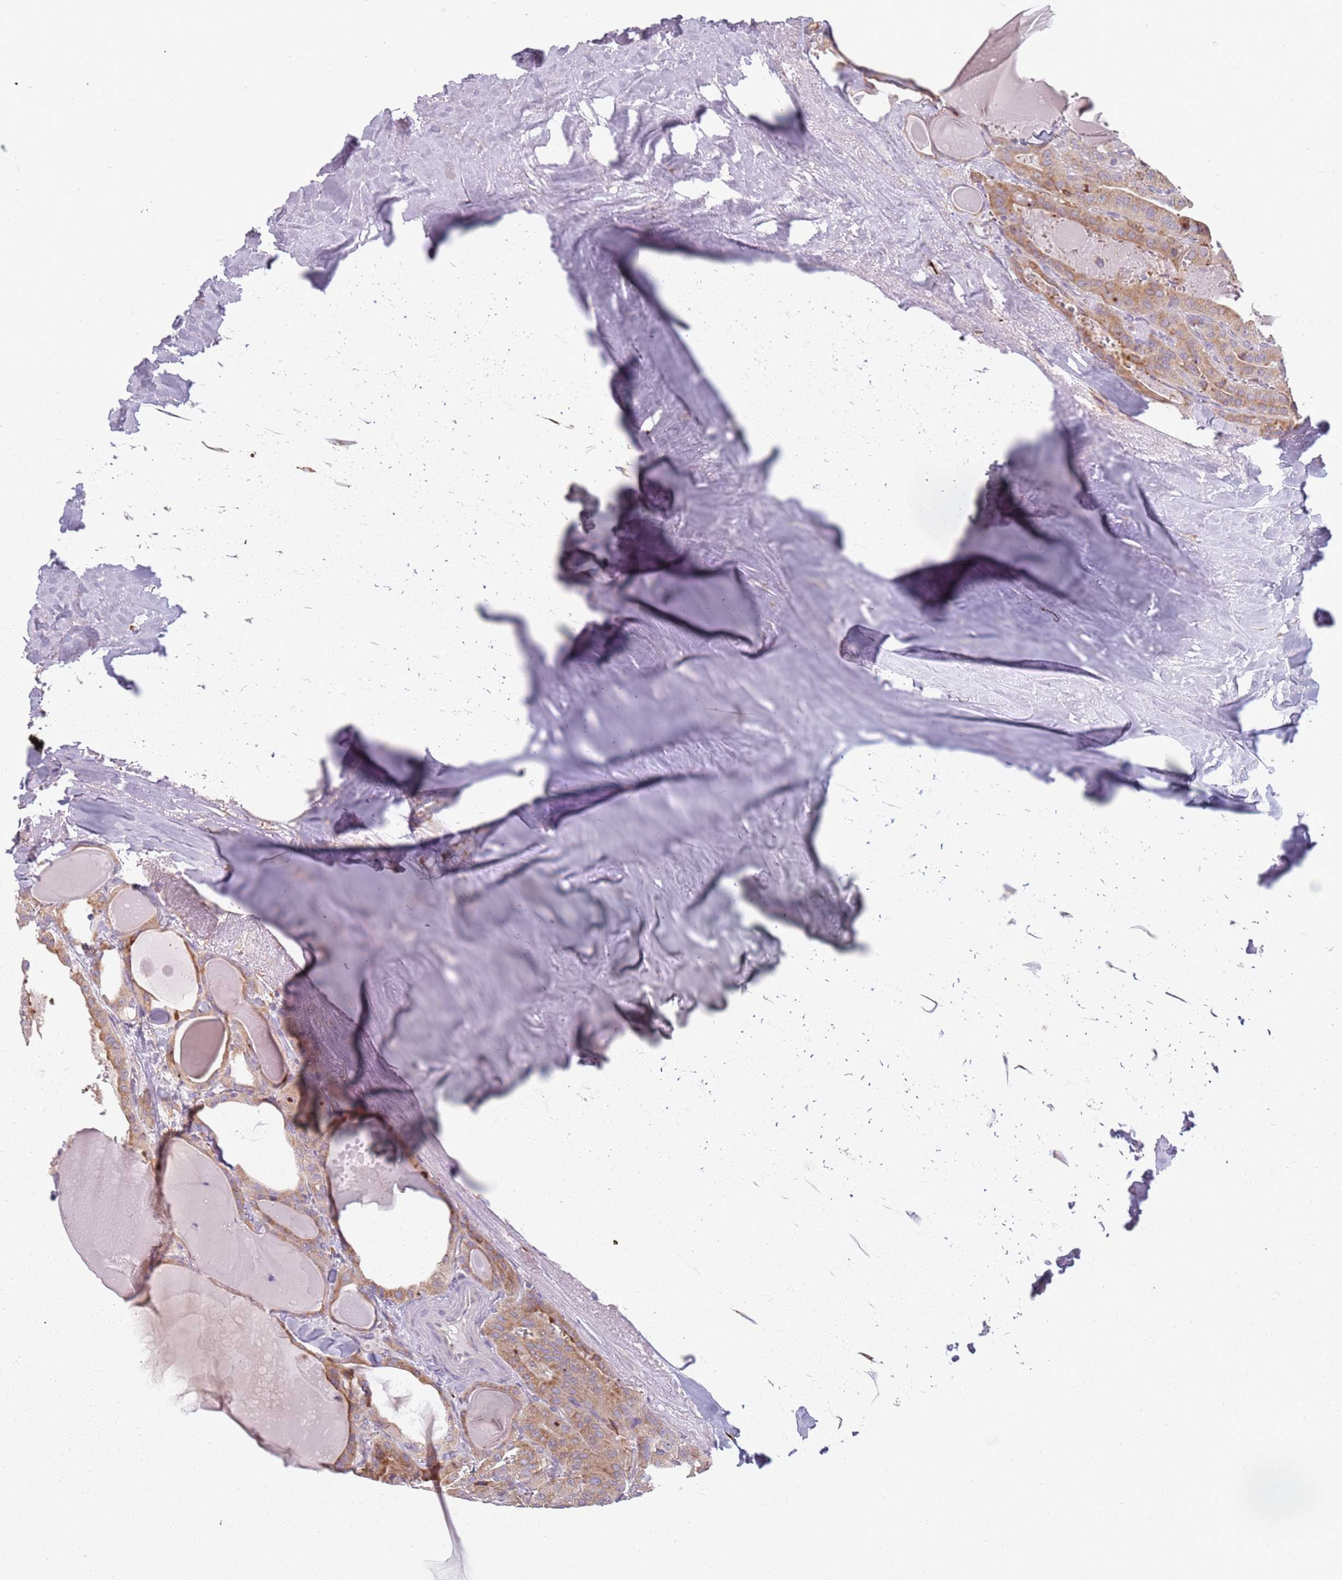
{"staining": {"intensity": "moderate", "quantity": ">75%", "location": "cytoplasmic/membranous"}, "tissue": "thyroid cancer", "cell_type": "Tumor cells", "image_type": "cancer", "snomed": [{"axis": "morphology", "description": "Papillary adenocarcinoma, NOS"}, {"axis": "topography", "description": "Thyroid gland"}], "caption": "This is an image of immunohistochemistry staining of papillary adenocarcinoma (thyroid), which shows moderate positivity in the cytoplasmic/membranous of tumor cells.", "gene": "RPS9", "patient": {"sex": "male", "age": 52}}